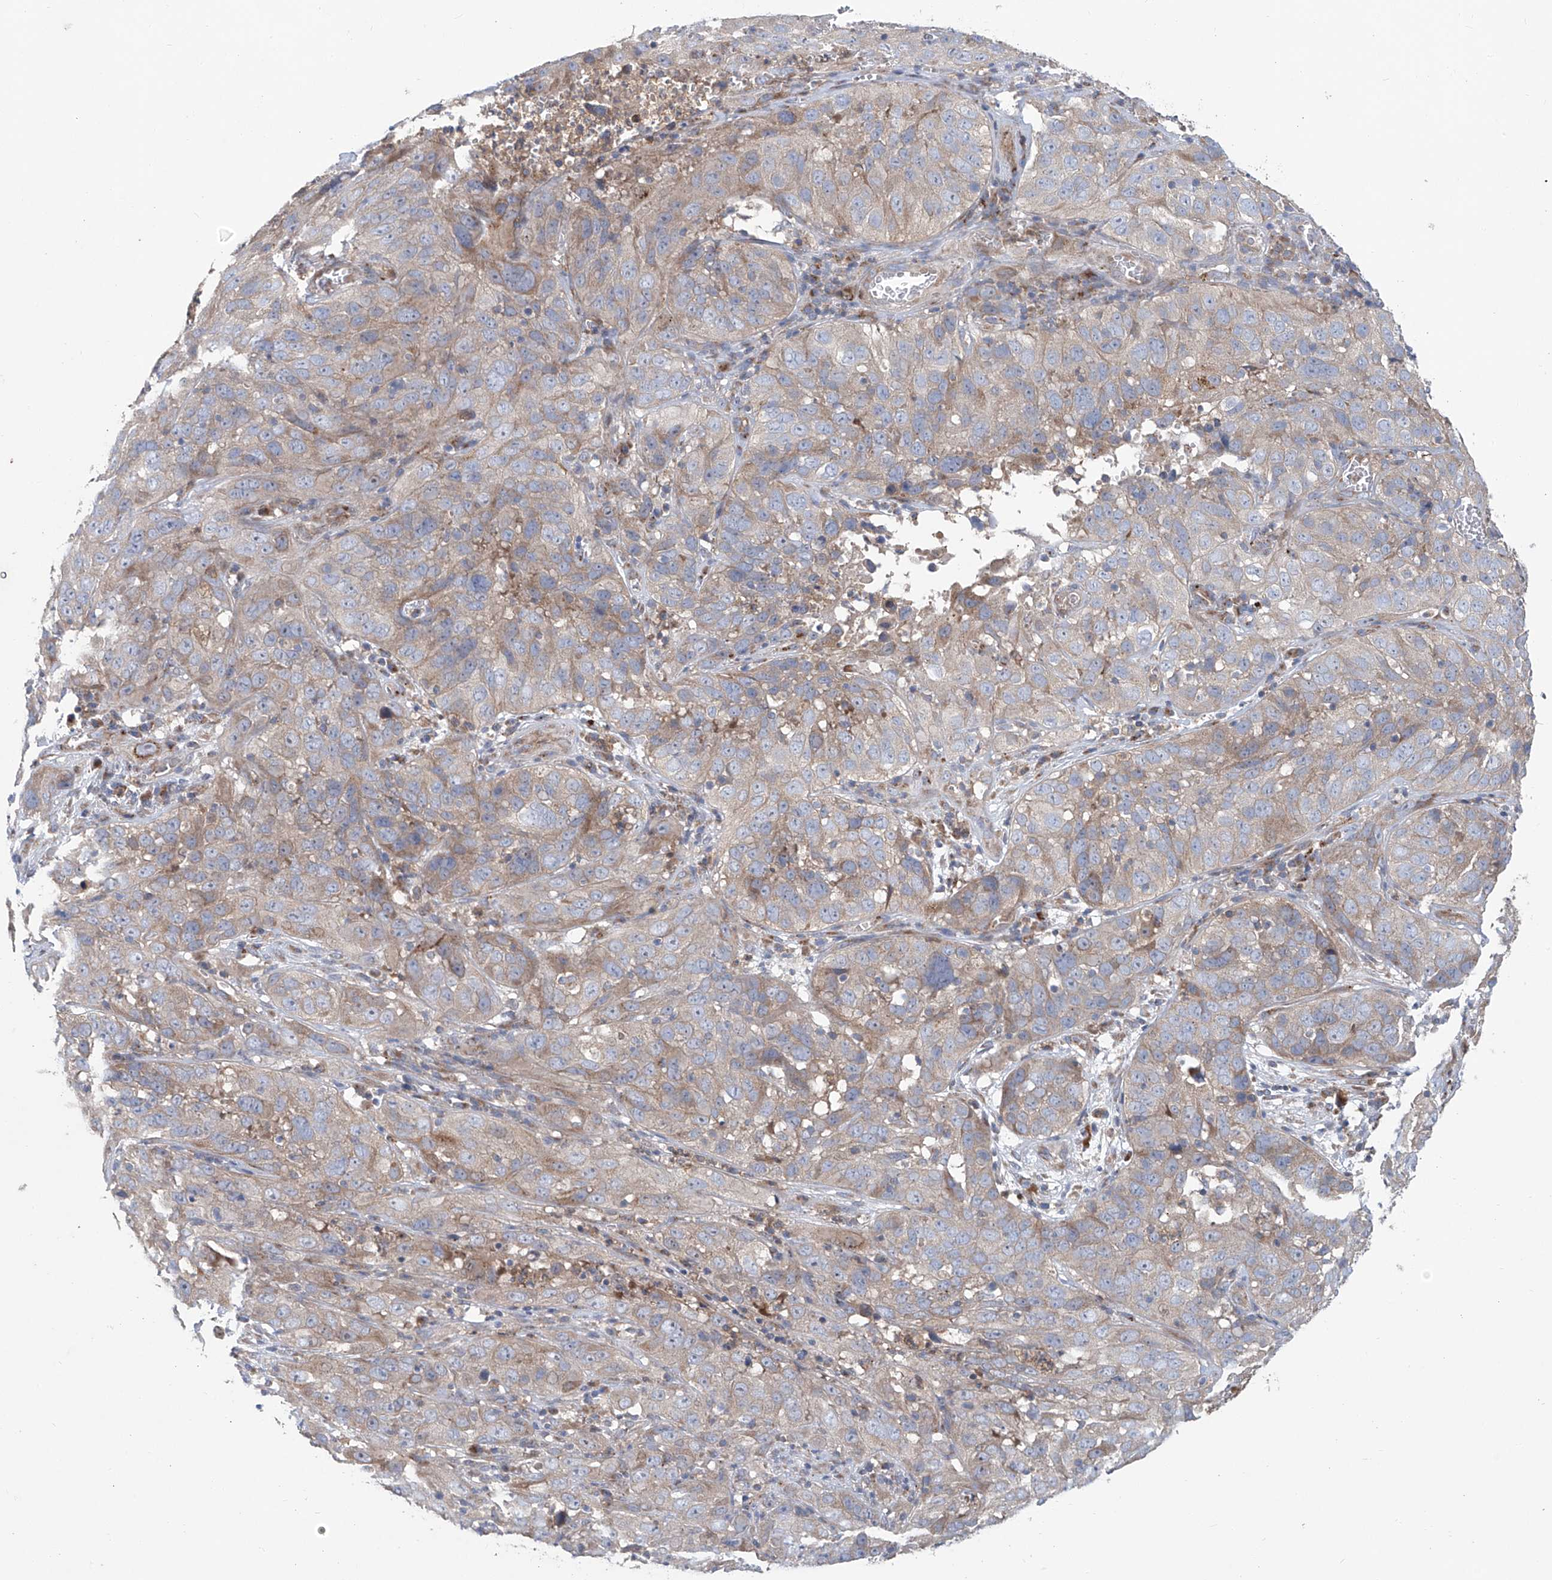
{"staining": {"intensity": "weak", "quantity": "<25%", "location": "cytoplasmic/membranous"}, "tissue": "cervical cancer", "cell_type": "Tumor cells", "image_type": "cancer", "snomed": [{"axis": "morphology", "description": "Squamous cell carcinoma, NOS"}, {"axis": "topography", "description": "Cervix"}], "caption": "This is an immunohistochemistry image of cervical squamous cell carcinoma. There is no staining in tumor cells.", "gene": "KLC4", "patient": {"sex": "female", "age": 32}}